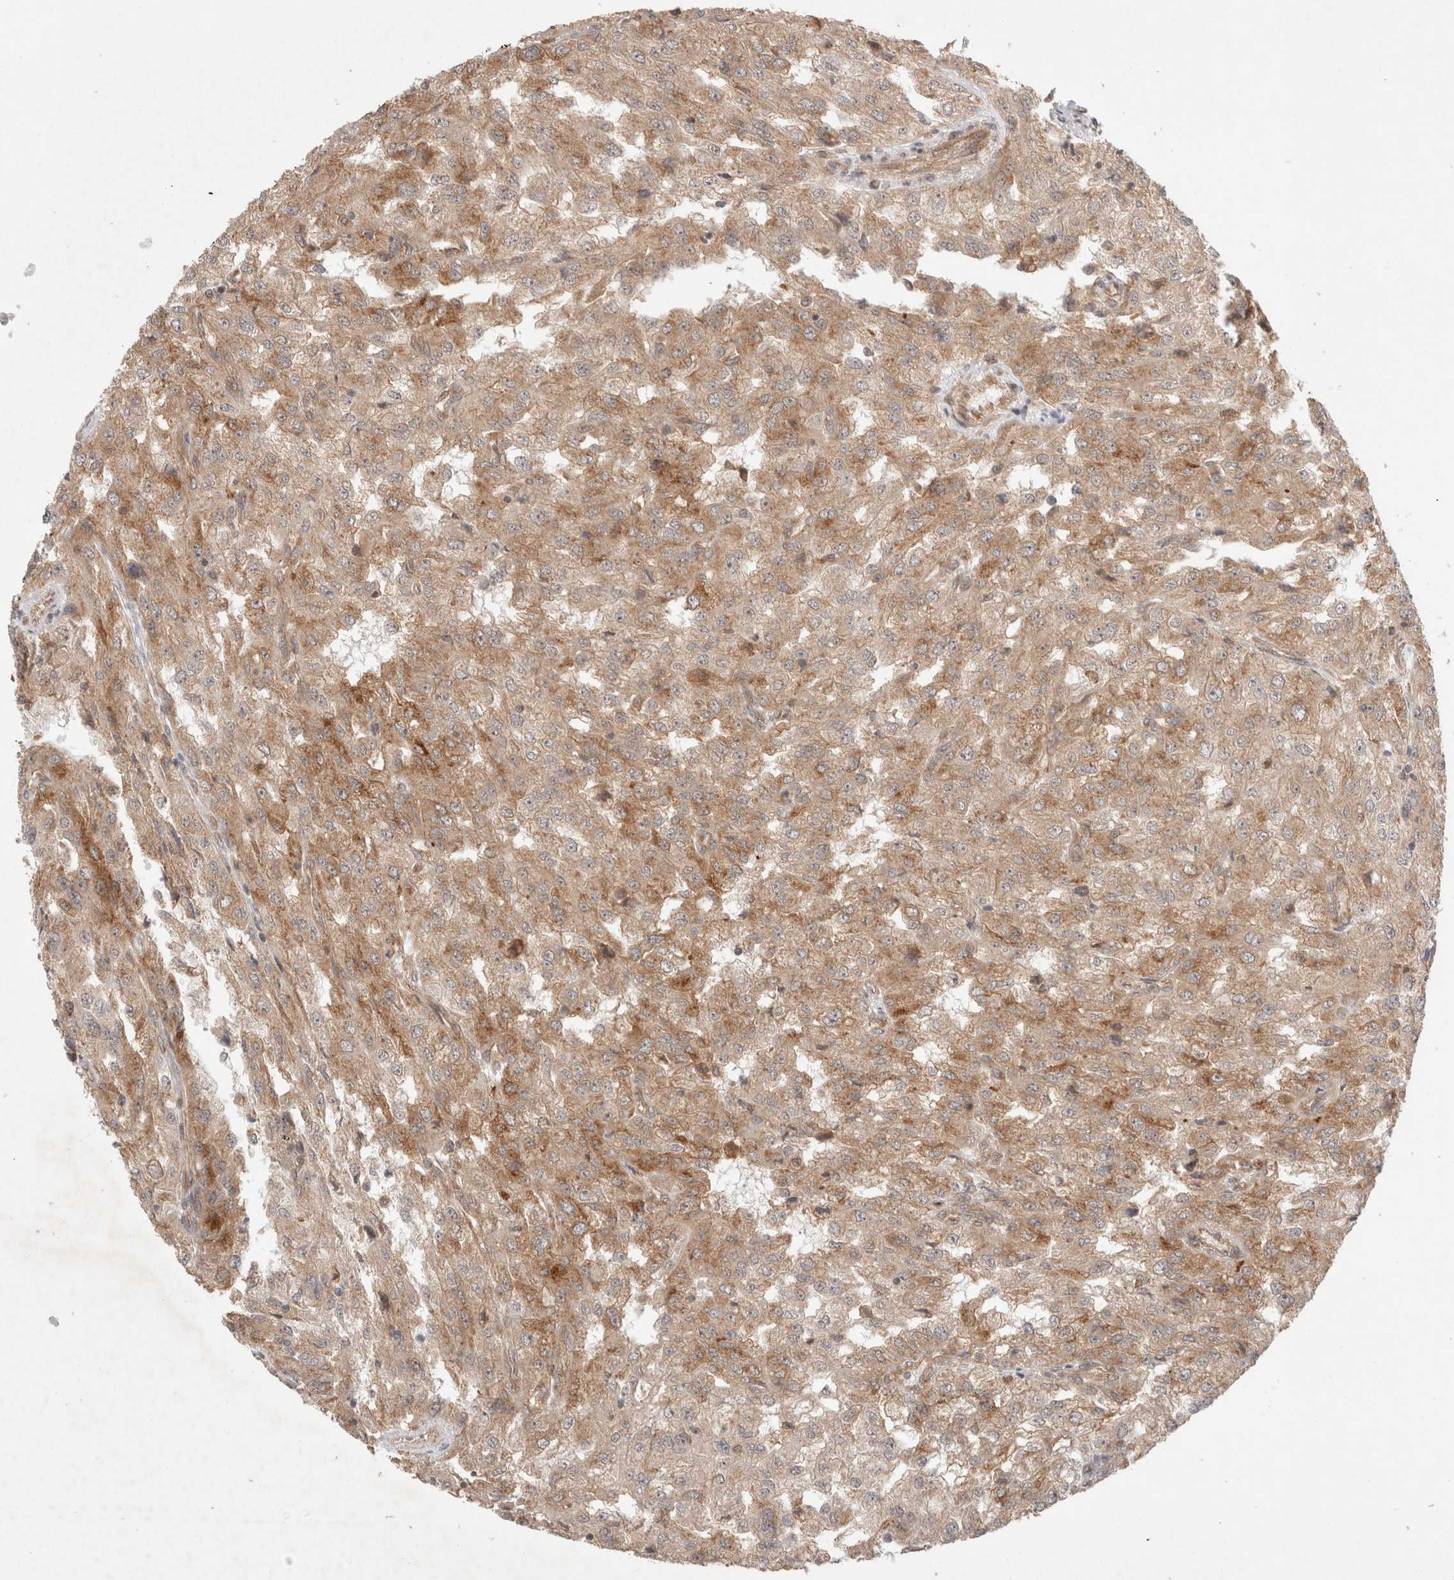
{"staining": {"intensity": "moderate", "quantity": ">75%", "location": "cytoplasmic/membranous"}, "tissue": "renal cancer", "cell_type": "Tumor cells", "image_type": "cancer", "snomed": [{"axis": "morphology", "description": "Adenocarcinoma, NOS"}, {"axis": "topography", "description": "Kidney"}], "caption": "This is a histology image of IHC staining of renal cancer, which shows moderate positivity in the cytoplasmic/membranous of tumor cells.", "gene": "SIKE1", "patient": {"sex": "female", "age": 54}}